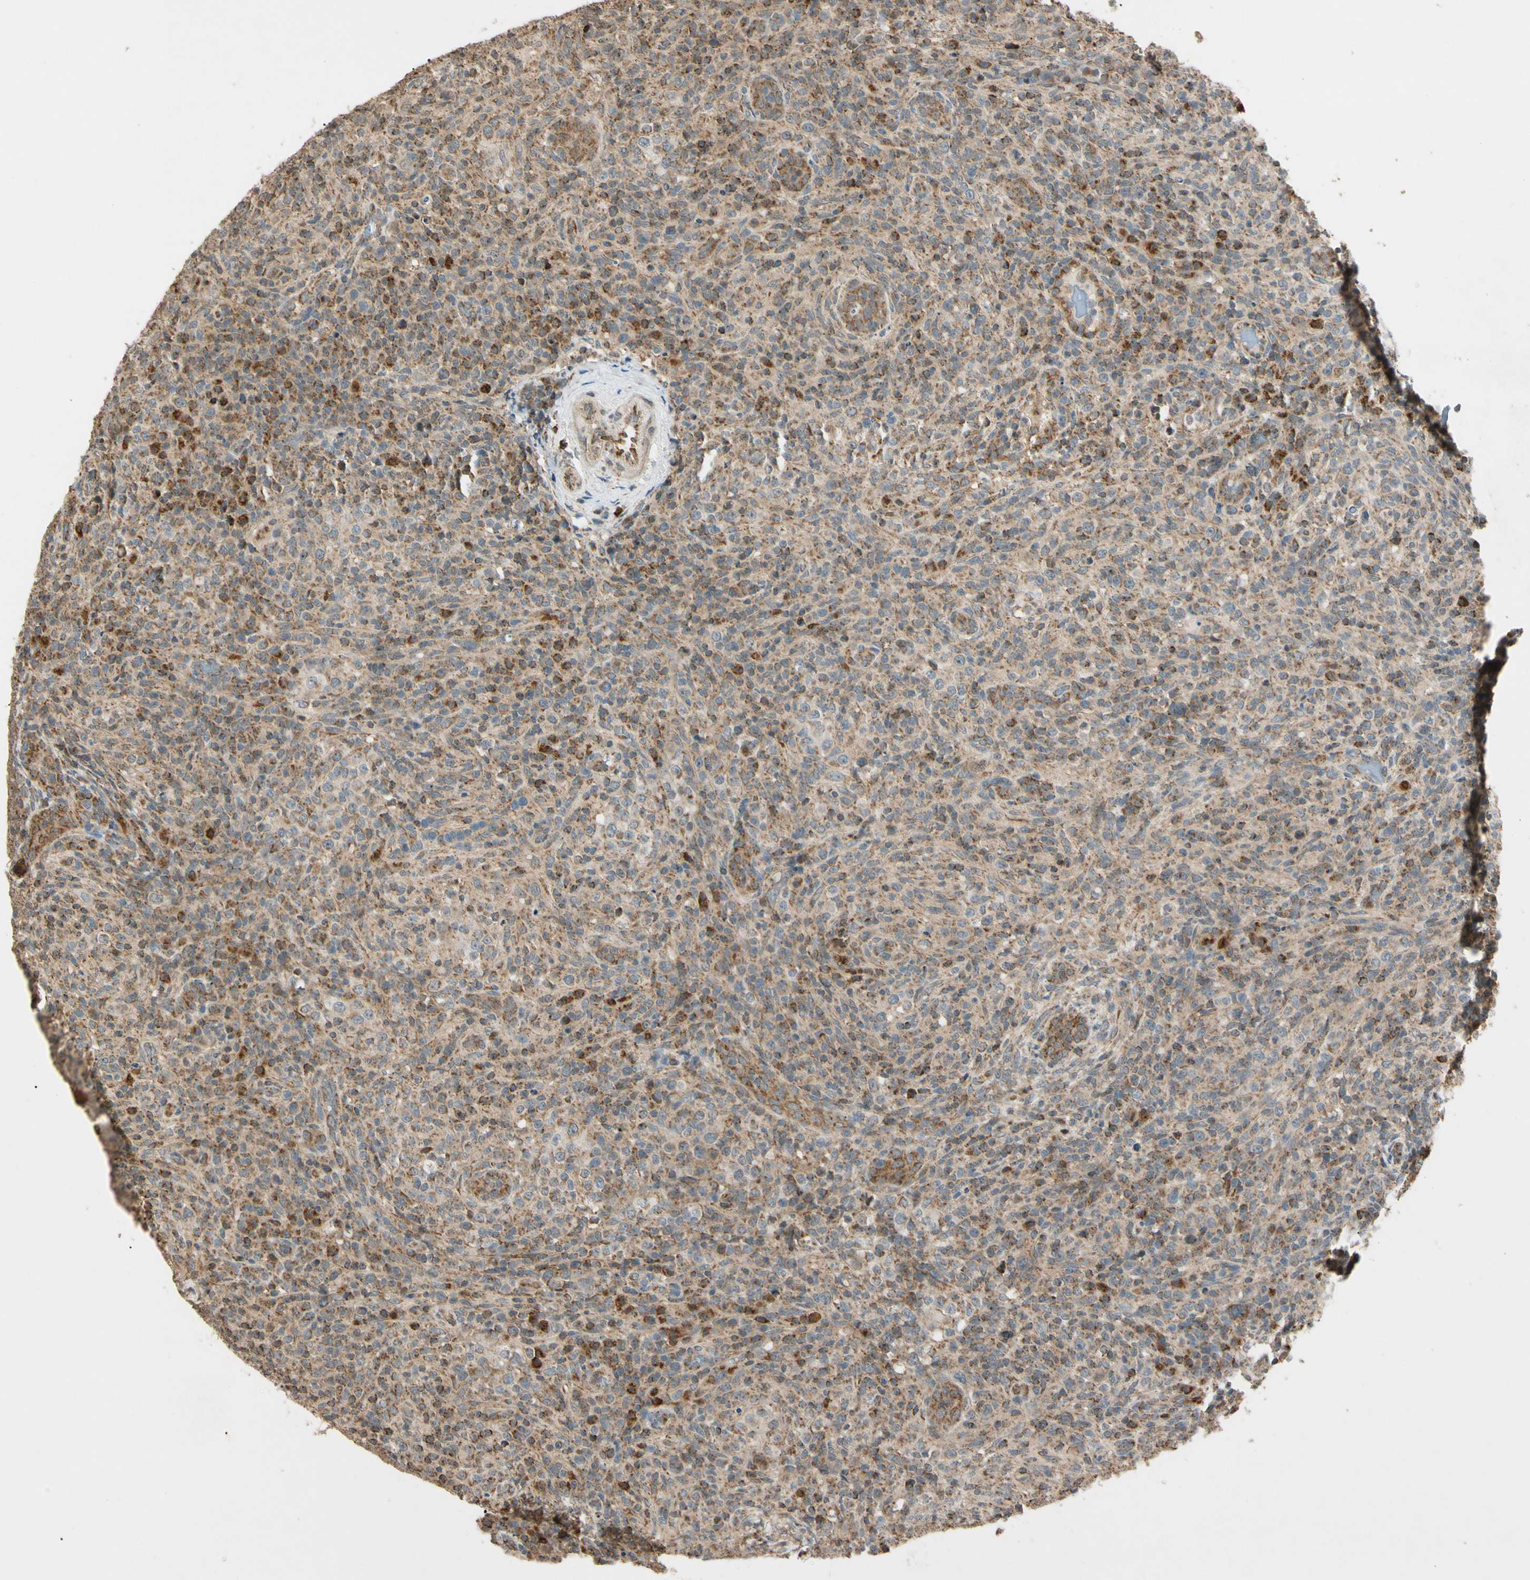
{"staining": {"intensity": "moderate", "quantity": ">75%", "location": "cytoplasmic/membranous"}, "tissue": "lymphoma", "cell_type": "Tumor cells", "image_type": "cancer", "snomed": [{"axis": "morphology", "description": "Malignant lymphoma, non-Hodgkin's type, High grade"}, {"axis": "topography", "description": "Lymph node"}], "caption": "An immunohistochemistry (IHC) histopathology image of tumor tissue is shown. Protein staining in brown labels moderate cytoplasmic/membranous positivity in lymphoma within tumor cells.", "gene": "PRDX5", "patient": {"sex": "female", "age": 76}}